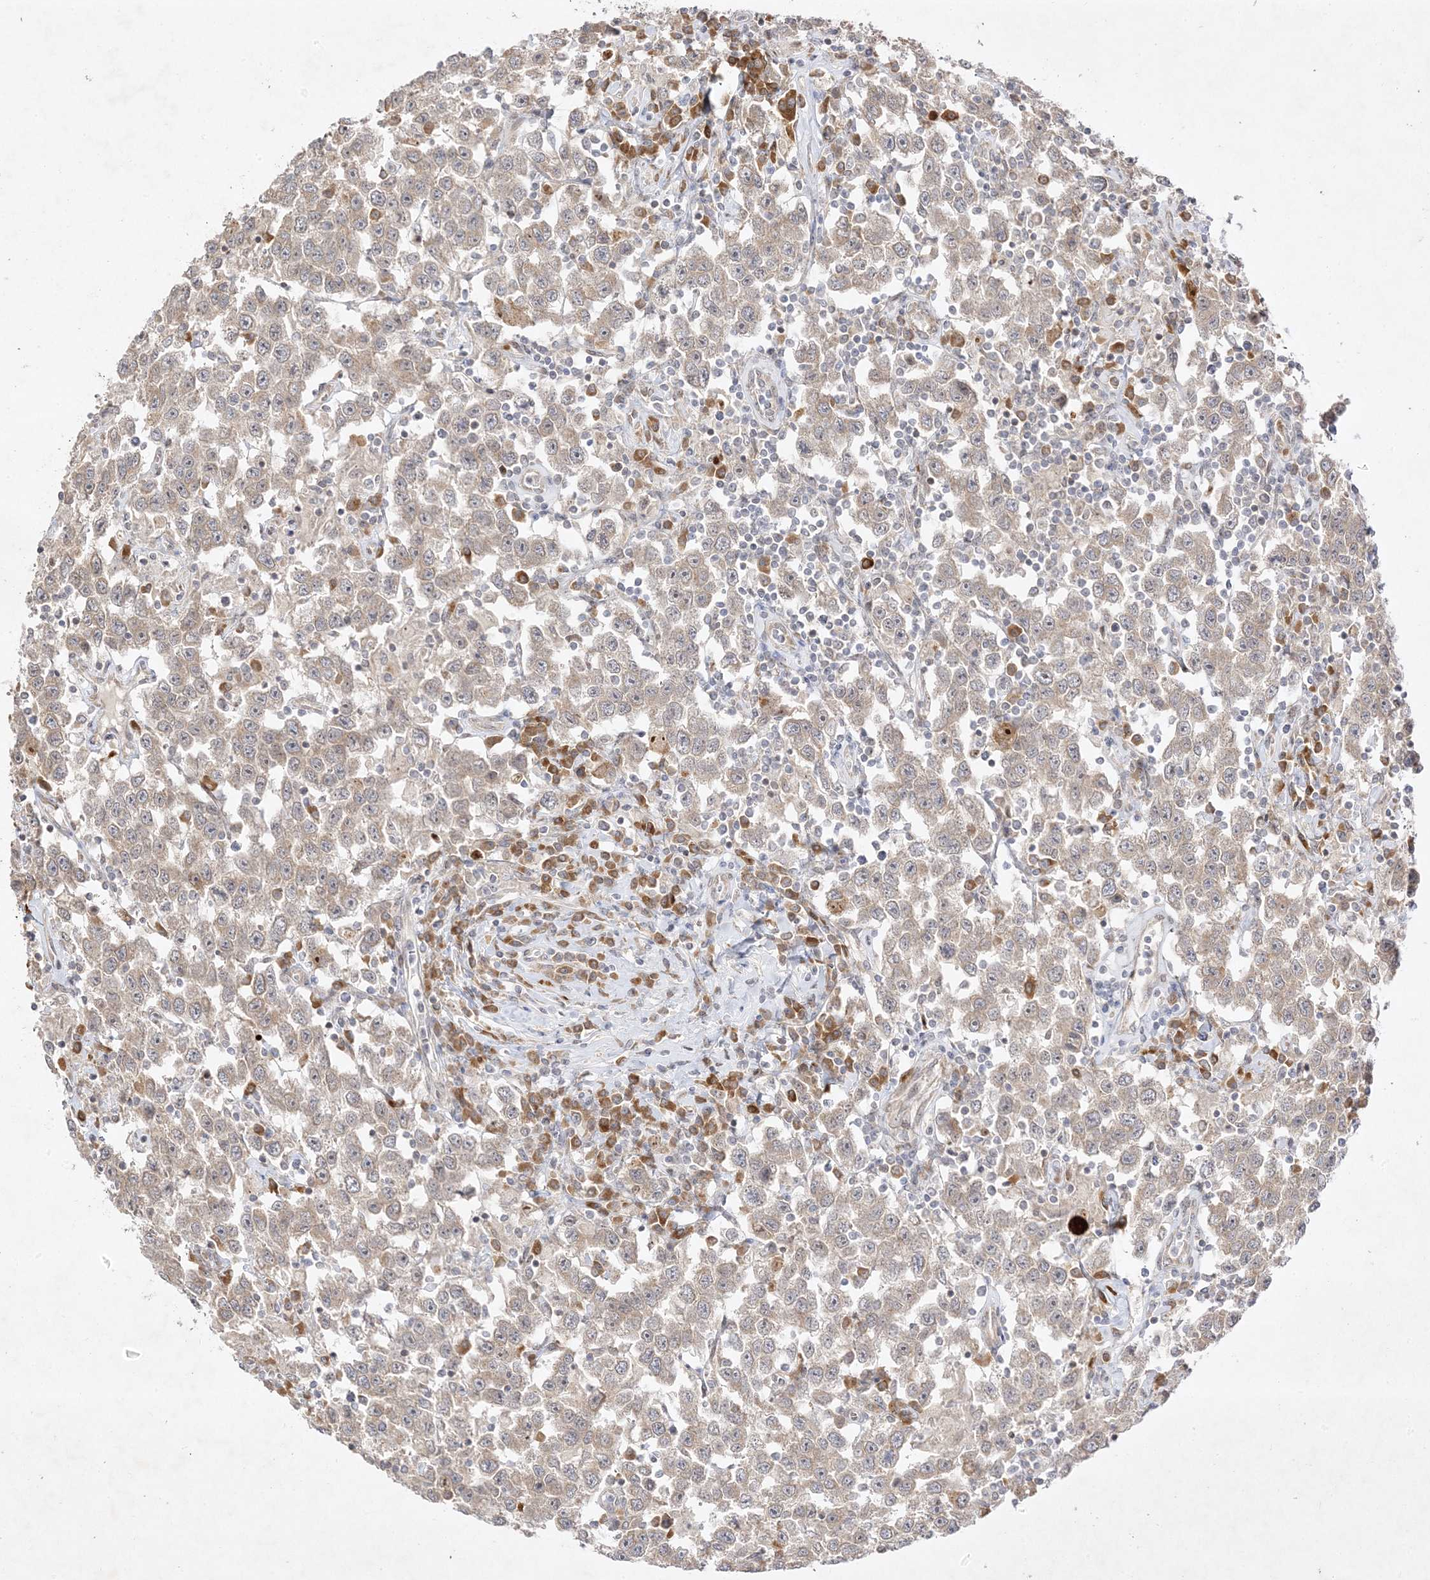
{"staining": {"intensity": "weak", "quantity": ">75%", "location": "cytoplasmic/membranous"}, "tissue": "testis cancer", "cell_type": "Tumor cells", "image_type": "cancer", "snomed": [{"axis": "morphology", "description": "Seminoma, NOS"}, {"axis": "topography", "description": "Testis"}], "caption": "Testis seminoma stained with DAB (3,3'-diaminobenzidine) IHC reveals low levels of weak cytoplasmic/membranous expression in about >75% of tumor cells.", "gene": "C2CD2", "patient": {"sex": "male", "age": 41}}